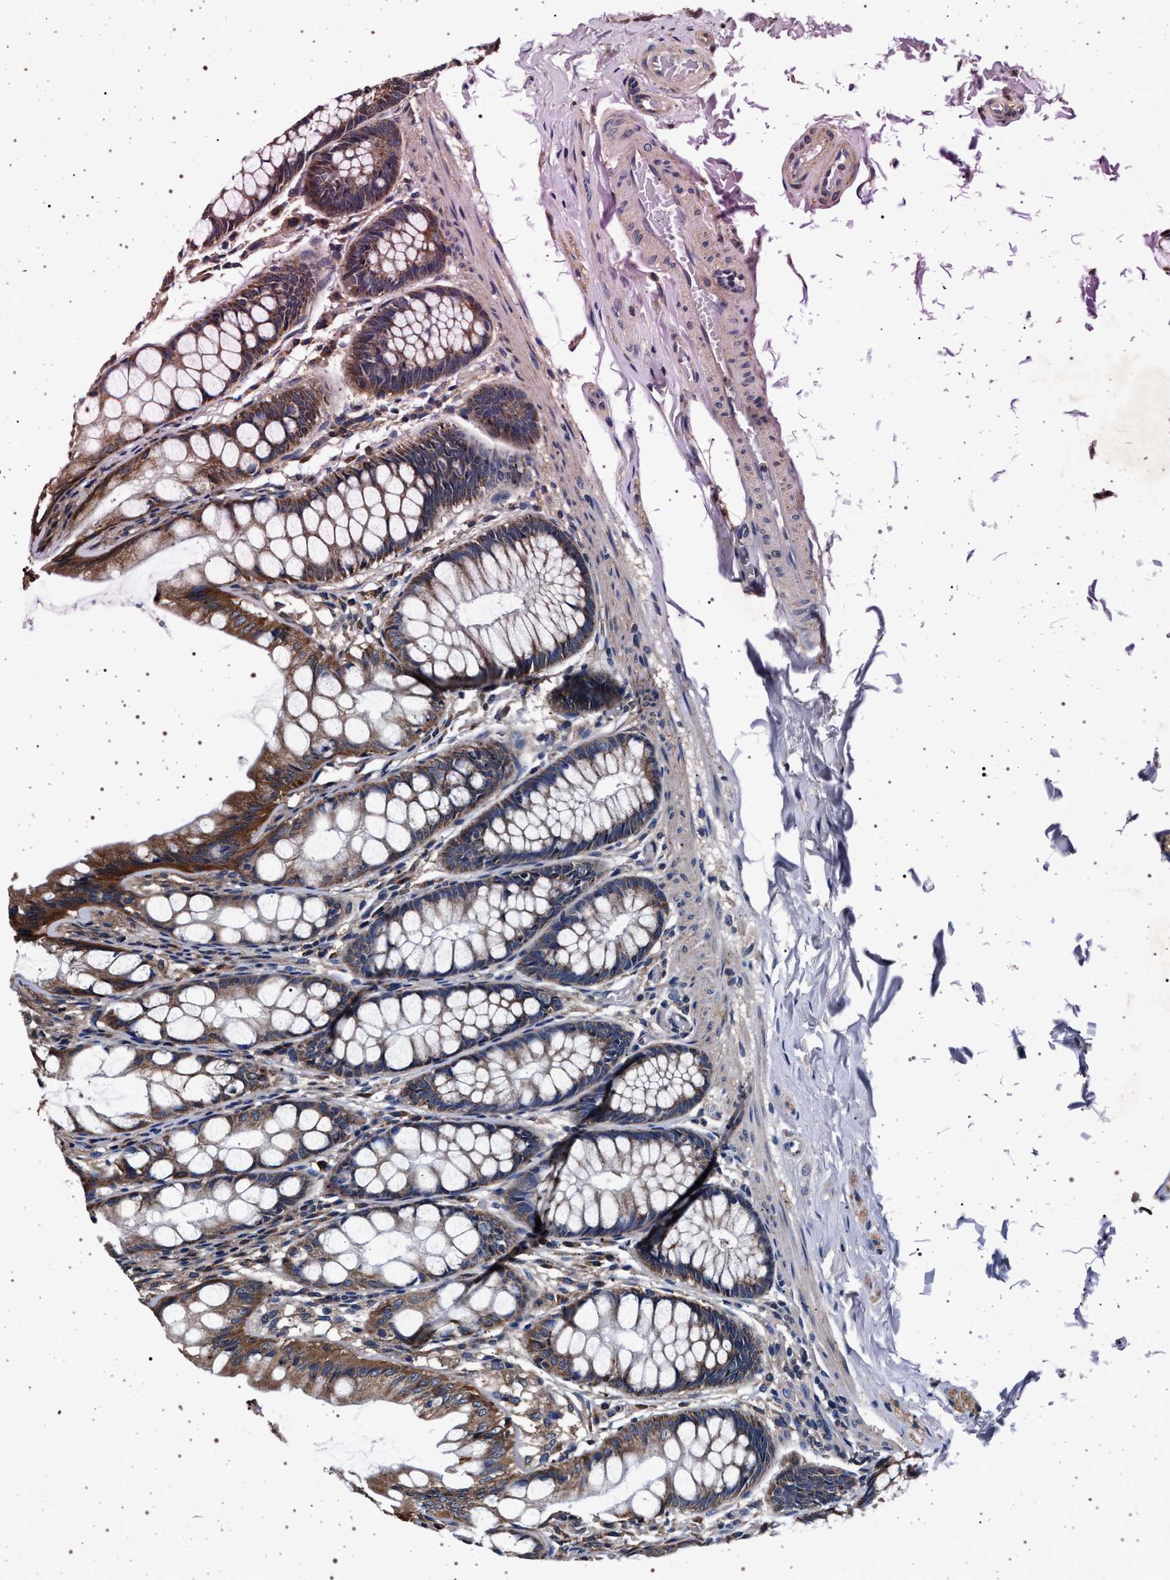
{"staining": {"intensity": "negative", "quantity": "none", "location": "none"}, "tissue": "colon", "cell_type": "Endothelial cells", "image_type": "normal", "snomed": [{"axis": "morphology", "description": "Normal tissue, NOS"}, {"axis": "topography", "description": "Colon"}], "caption": "This is an immunohistochemistry micrograph of benign human colon. There is no positivity in endothelial cells.", "gene": "MAP3K2", "patient": {"sex": "male", "age": 47}}